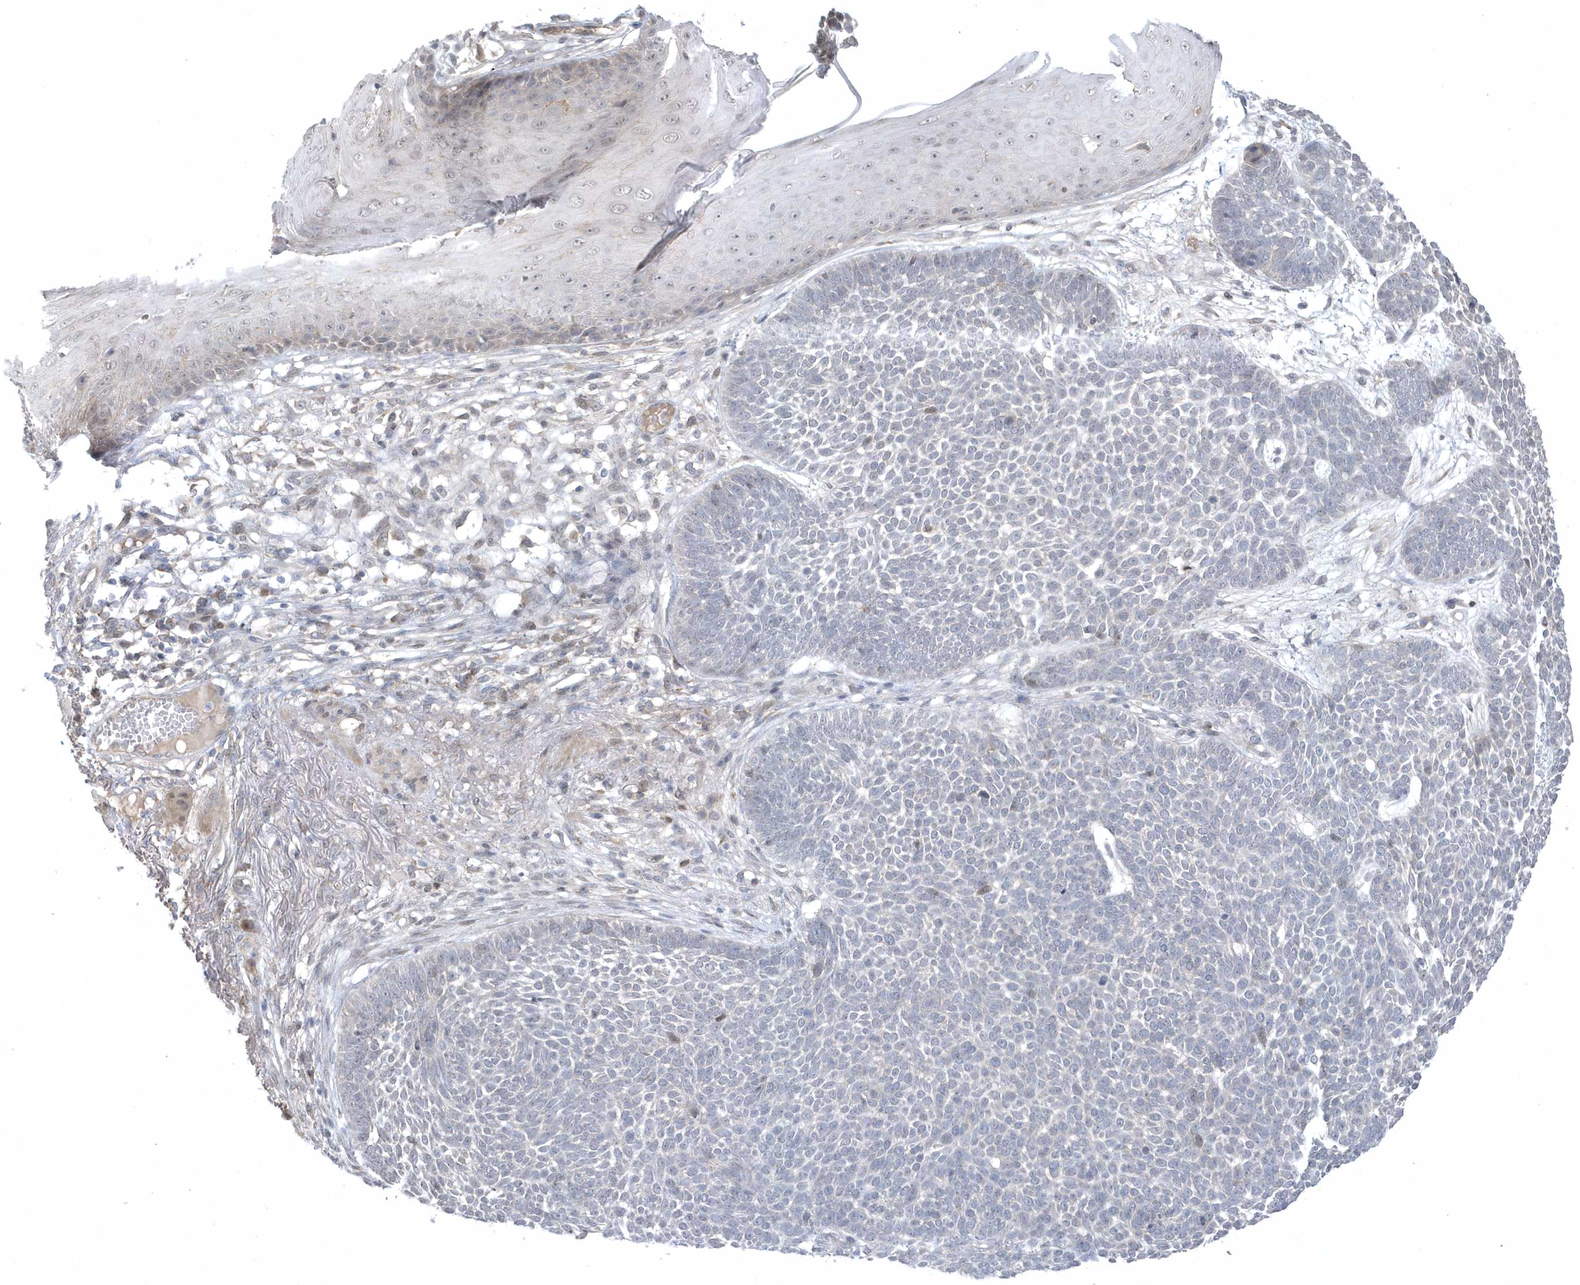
{"staining": {"intensity": "negative", "quantity": "none", "location": "none"}, "tissue": "skin cancer", "cell_type": "Tumor cells", "image_type": "cancer", "snomed": [{"axis": "morphology", "description": "Normal tissue, NOS"}, {"axis": "morphology", "description": "Basal cell carcinoma"}, {"axis": "topography", "description": "Skin"}], "caption": "Immunohistochemistry histopathology image of skin cancer (basal cell carcinoma) stained for a protein (brown), which demonstrates no positivity in tumor cells.", "gene": "ZC3H12D", "patient": {"sex": "male", "age": 64}}